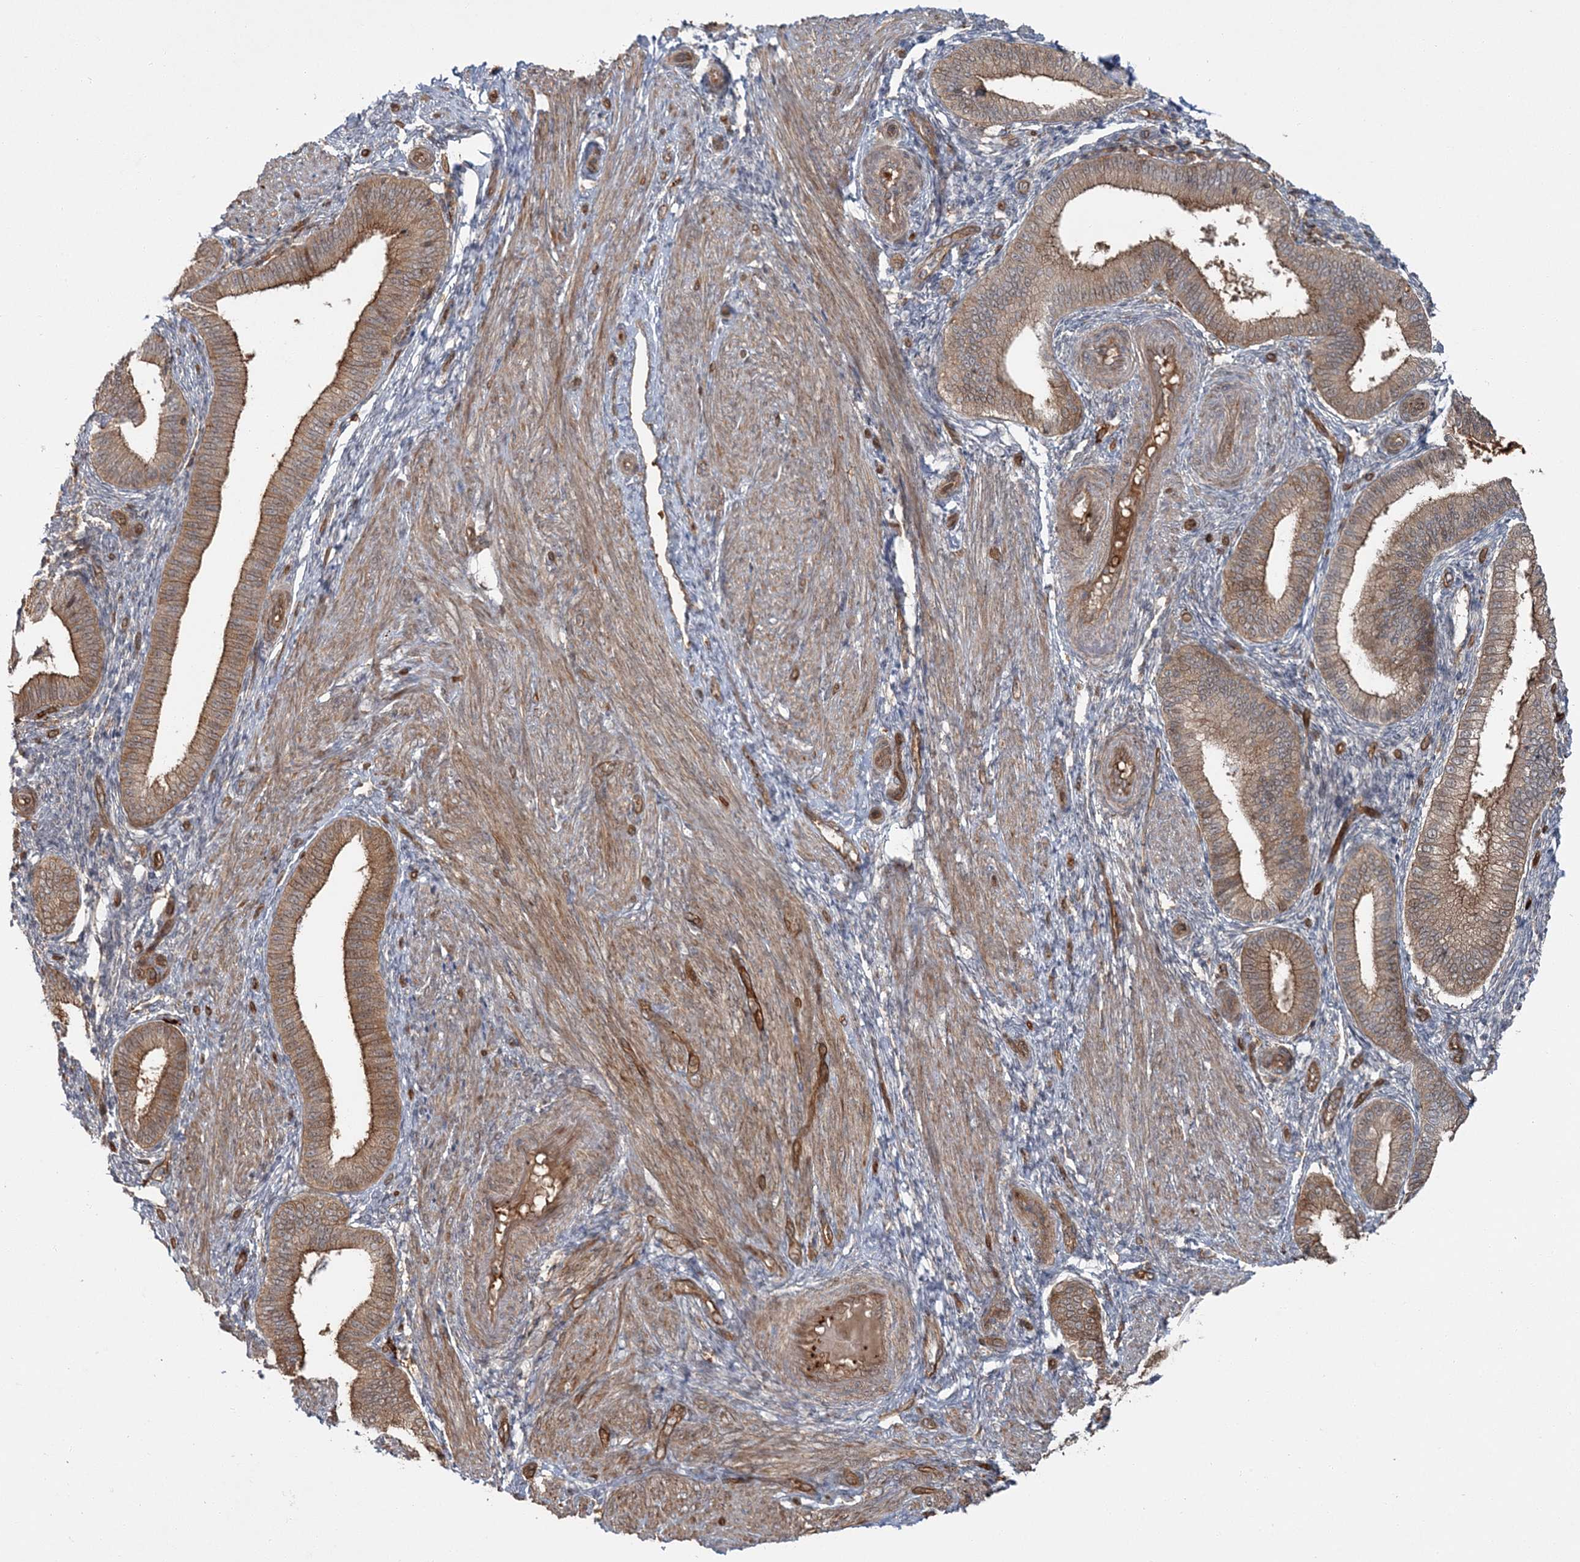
{"staining": {"intensity": "moderate", "quantity": "<25%", "location": "cytoplasmic/membranous"}, "tissue": "endometrium", "cell_type": "Cells in endometrial stroma", "image_type": "normal", "snomed": [{"axis": "morphology", "description": "Normal tissue, NOS"}, {"axis": "topography", "description": "Endometrium"}], "caption": "Protein staining demonstrates moderate cytoplasmic/membranous positivity in about <25% of cells in endometrial stroma in unremarkable endometrium.", "gene": "RGCC", "patient": {"sex": "female", "age": 39}}